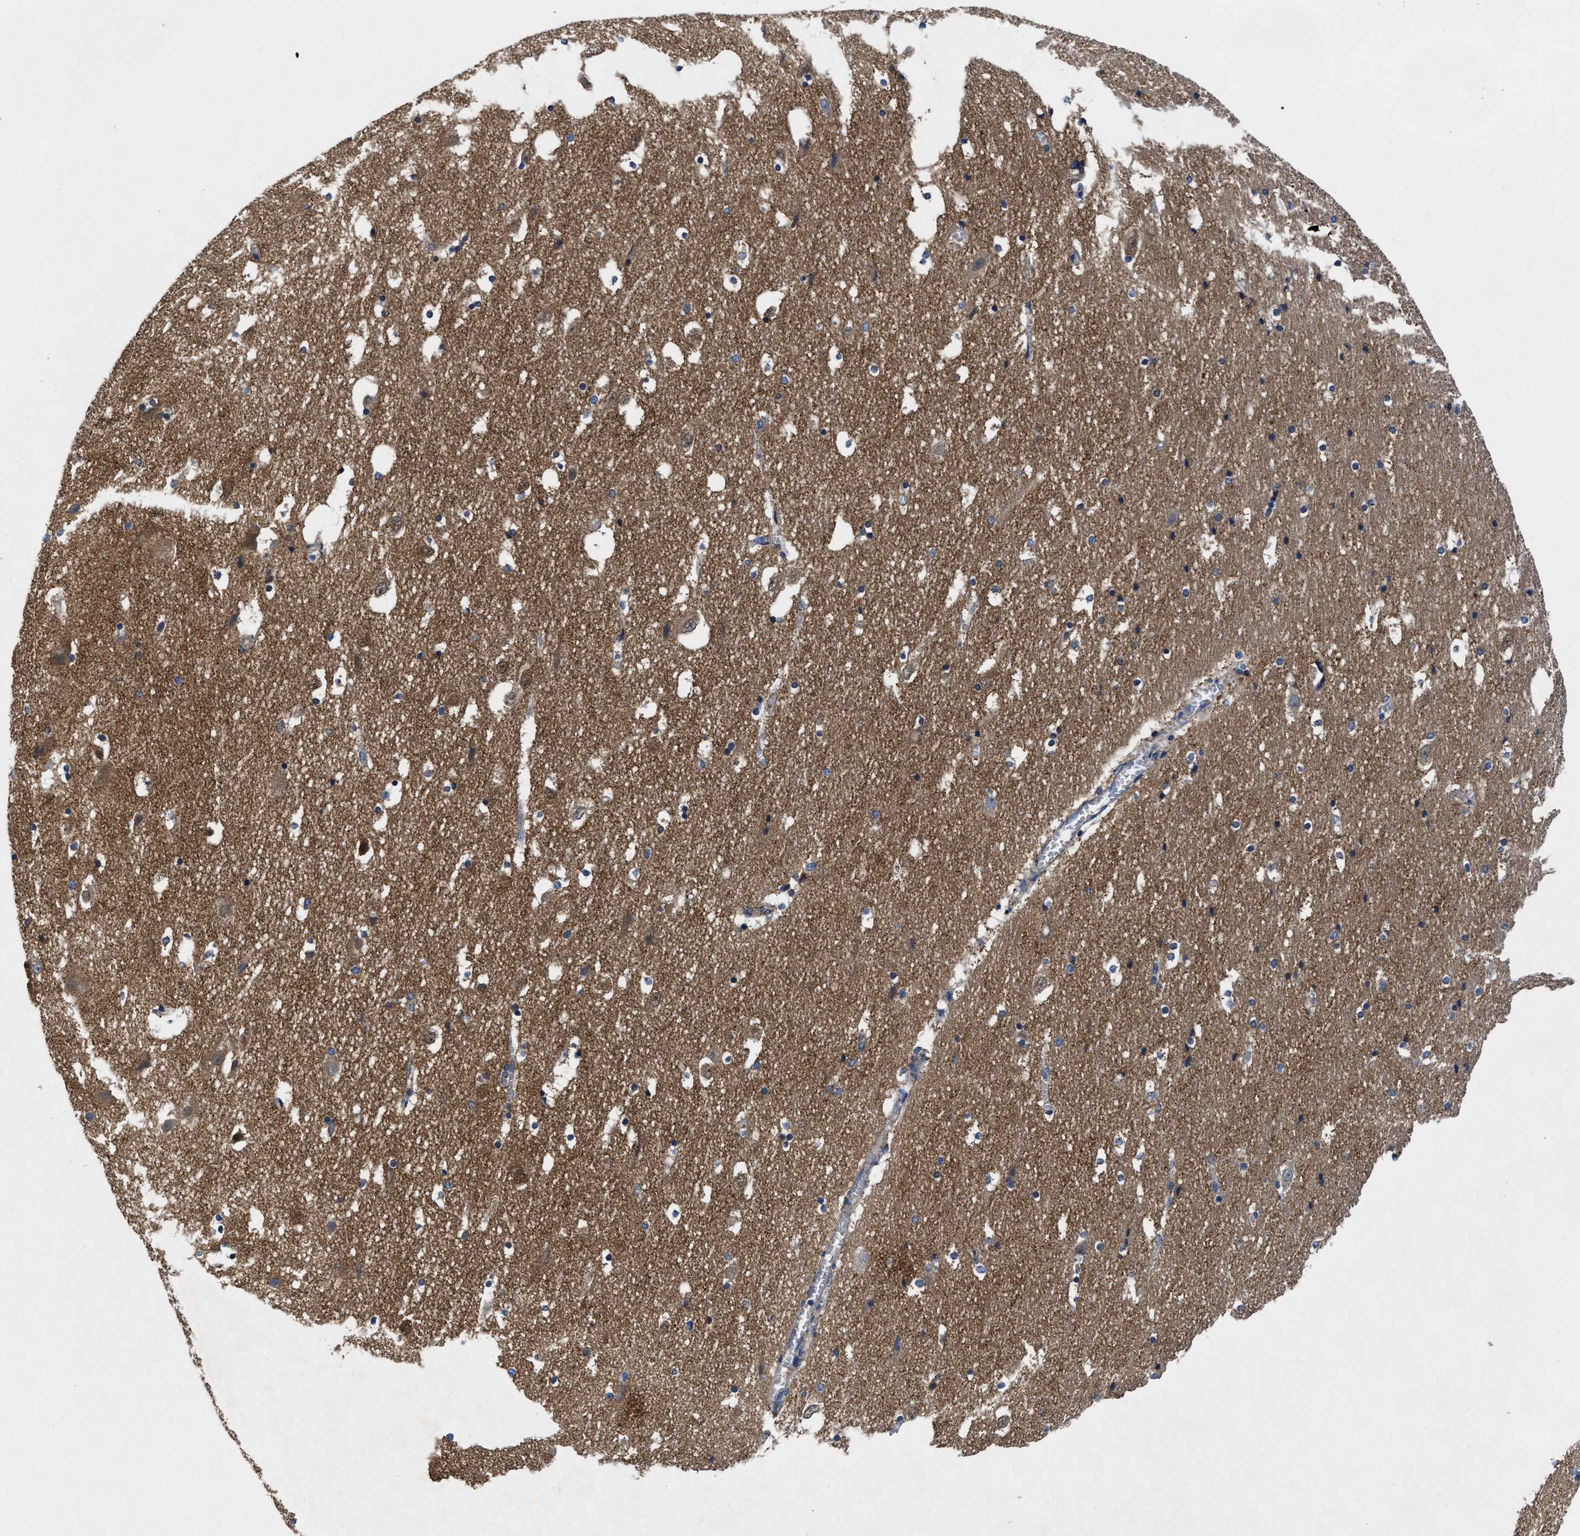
{"staining": {"intensity": "weak", "quantity": ">75%", "location": "cytoplasmic/membranous"}, "tissue": "hippocampus", "cell_type": "Glial cells", "image_type": "normal", "snomed": [{"axis": "morphology", "description": "Normal tissue, NOS"}, {"axis": "topography", "description": "Hippocampus"}], "caption": "This micrograph exhibits immunohistochemistry staining of unremarkable human hippocampus, with low weak cytoplasmic/membranous positivity in approximately >75% of glial cells.", "gene": "PHLPP1", "patient": {"sex": "male", "age": 45}}